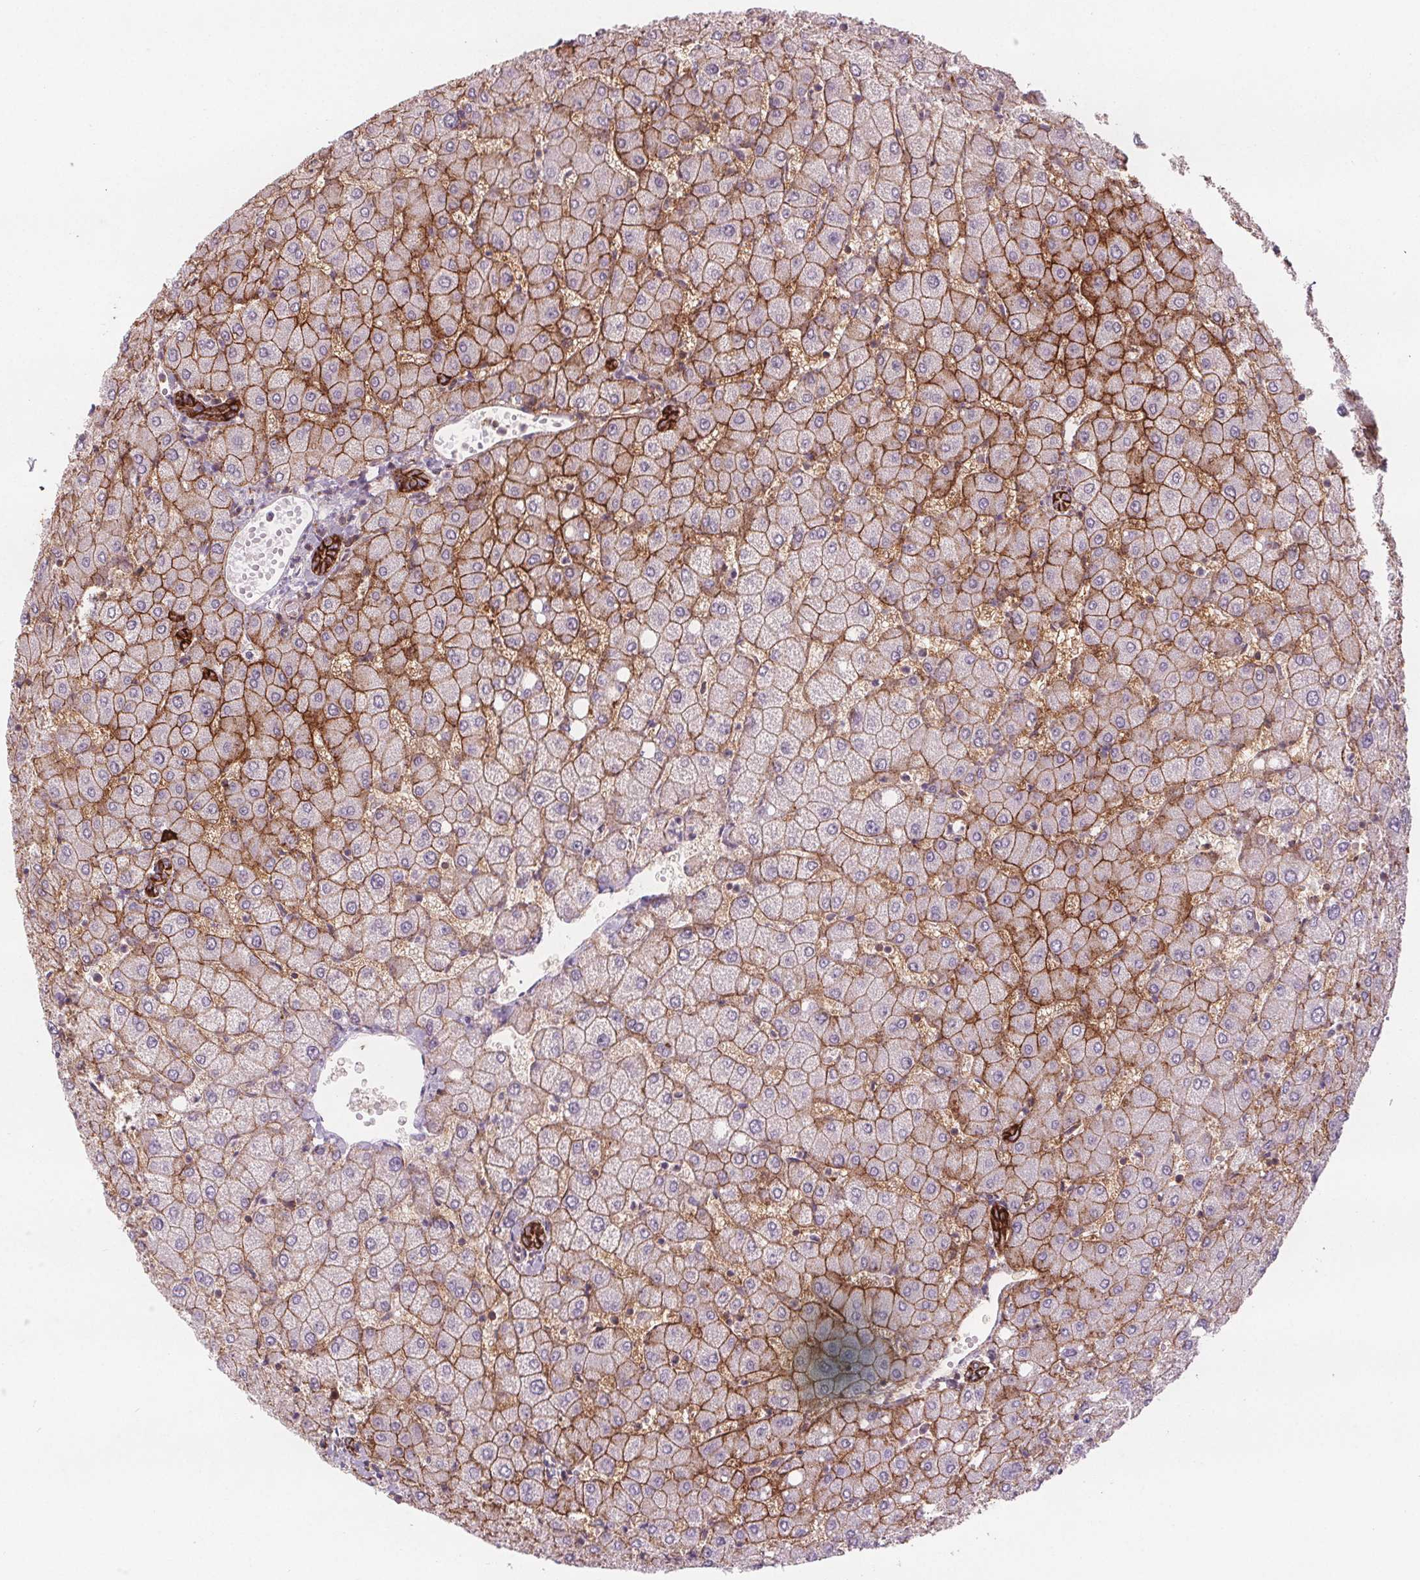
{"staining": {"intensity": "strong", "quantity": ">75%", "location": "cytoplasmic/membranous"}, "tissue": "liver", "cell_type": "Cholangiocytes", "image_type": "normal", "snomed": [{"axis": "morphology", "description": "Normal tissue, NOS"}, {"axis": "topography", "description": "Liver"}], "caption": "Liver stained with a brown dye demonstrates strong cytoplasmic/membranous positive expression in approximately >75% of cholangiocytes.", "gene": "ATP1A1", "patient": {"sex": "female", "age": 54}}